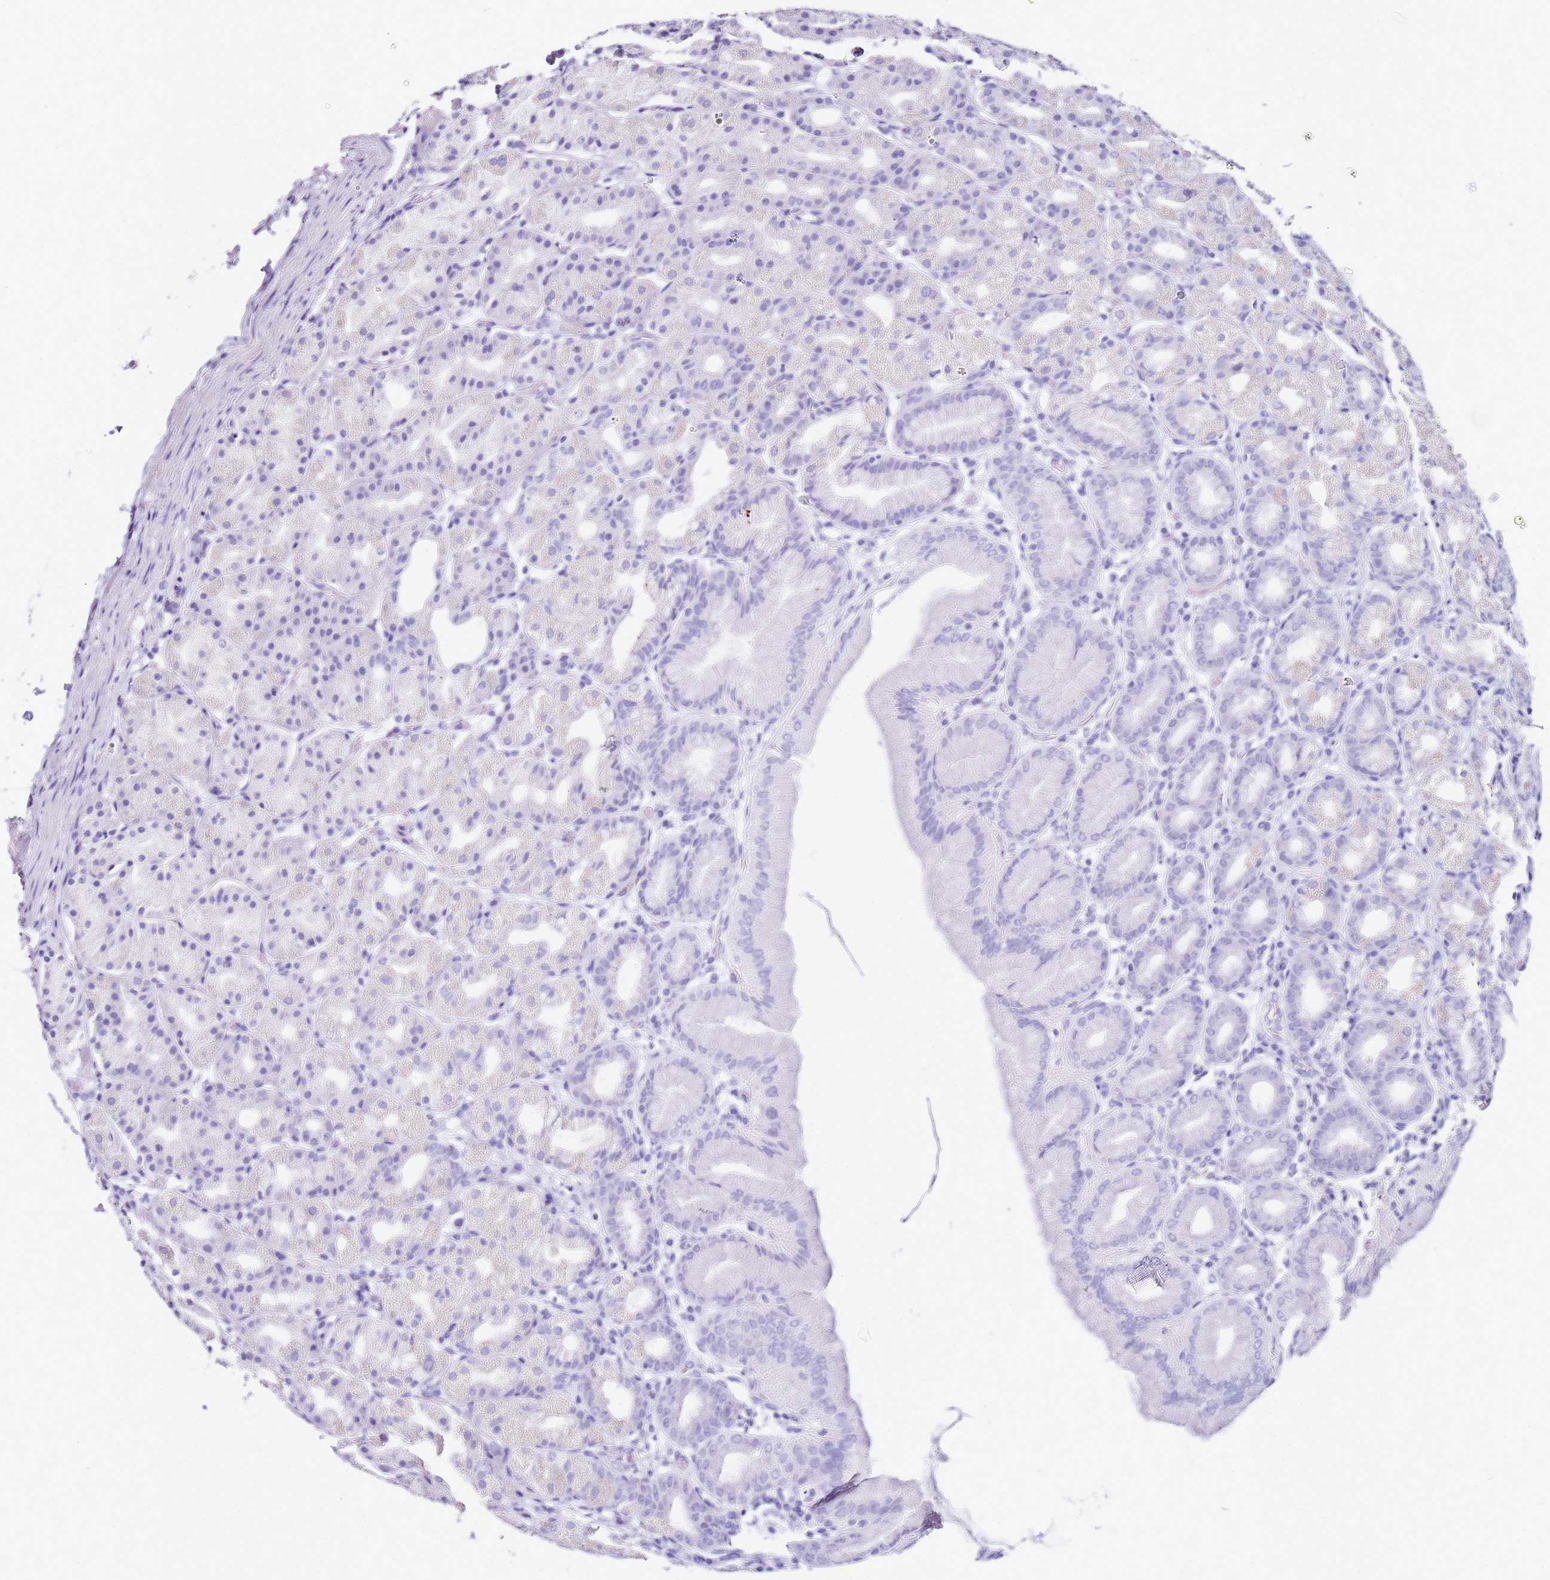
{"staining": {"intensity": "negative", "quantity": "none", "location": "none"}, "tissue": "stomach", "cell_type": "Glandular cells", "image_type": "normal", "snomed": [{"axis": "morphology", "description": "Normal tissue, NOS"}, {"axis": "topography", "description": "Stomach, upper"}], "caption": "Immunohistochemistry micrograph of benign stomach stained for a protein (brown), which displays no staining in glandular cells.", "gene": "PTBP2", "patient": {"sex": "male", "age": 68}}